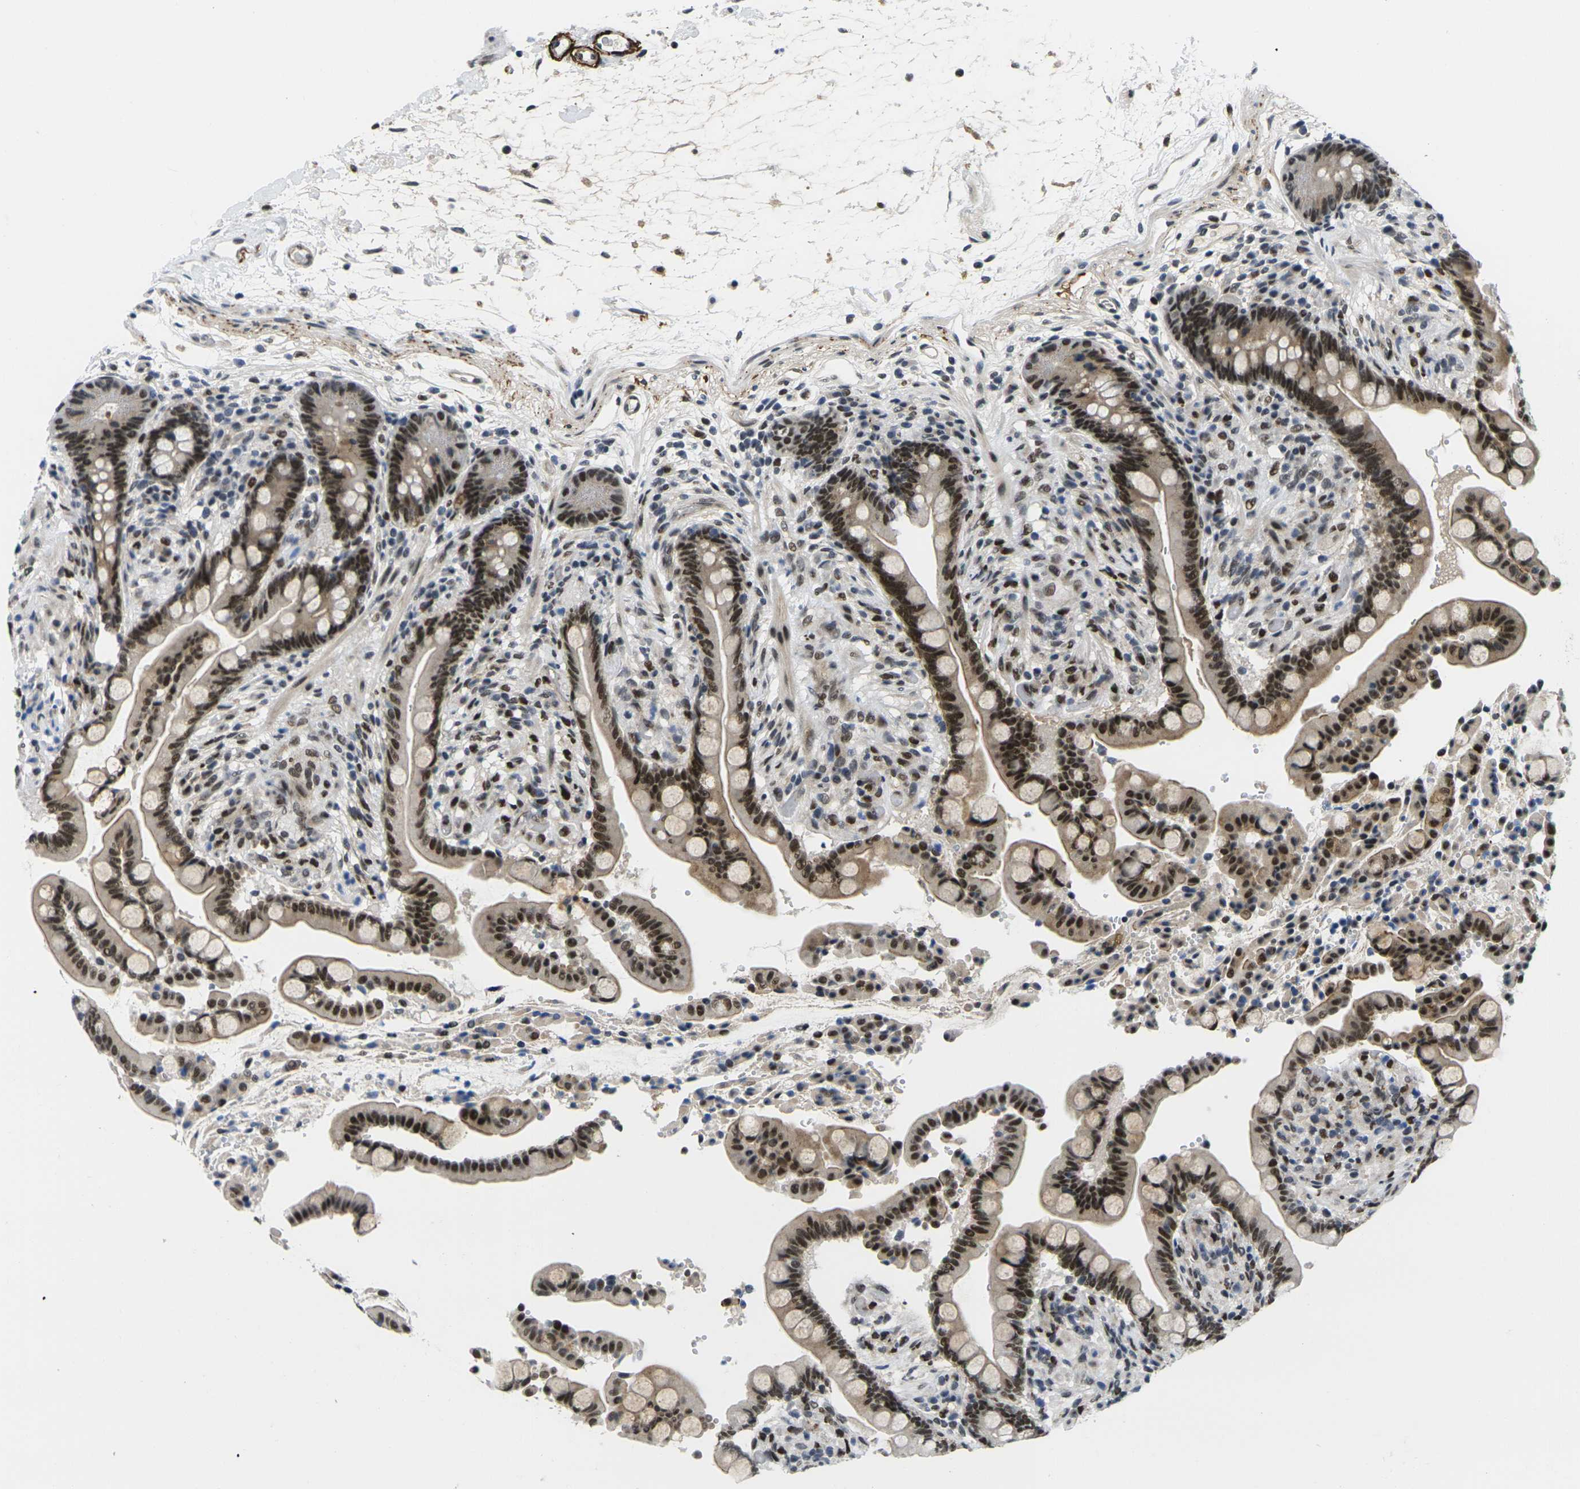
{"staining": {"intensity": "weak", "quantity": "25%-75%", "location": "nuclear"}, "tissue": "colon", "cell_type": "Endothelial cells", "image_type": "normal", "snomed": [{"axis": "morphology", "description": "Normal tissue, NOS"}, {"axis": "topography", "description": "Colon"}], "caption": "Colon stained with a brown dye shows weak nuclear positive staining in about 25%-75% of endothelial cells.", "gene": "RBM7", "patient": {"sex": "male", "age": 73}}